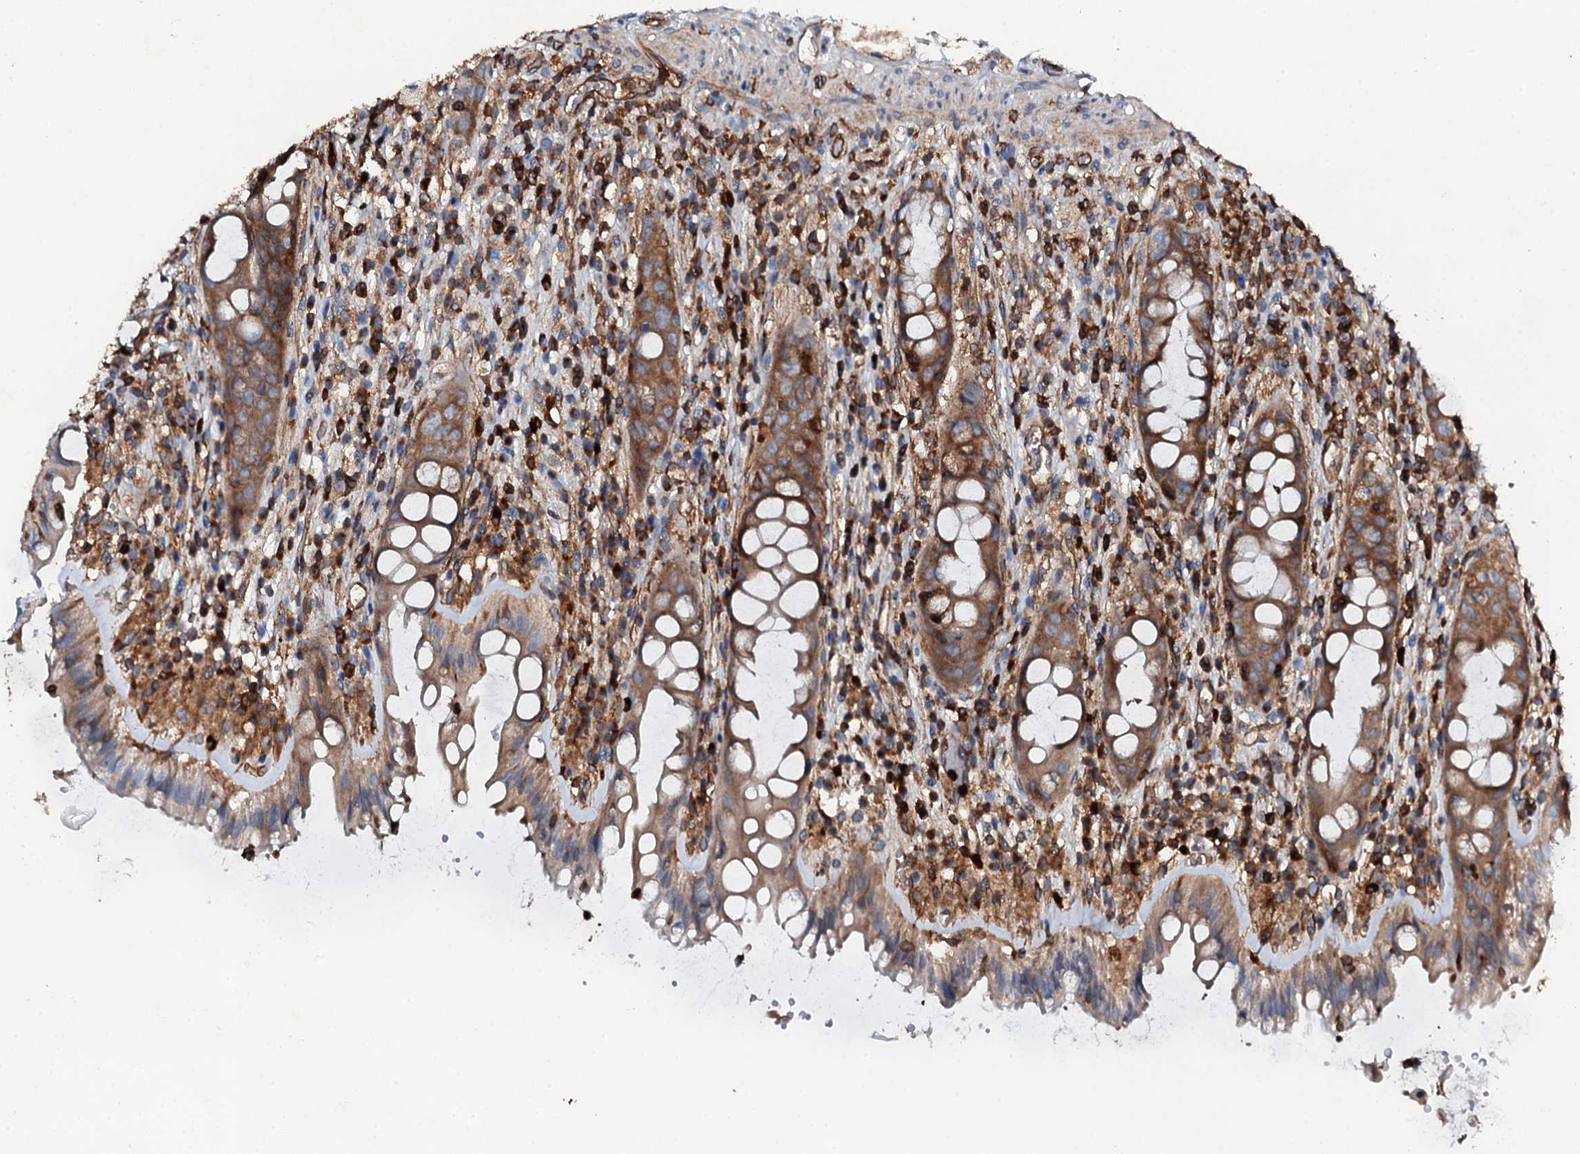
{"staining": {"intensity": "strong", "quantity": ">75%", "location": "cytoplasmic/membranous"}, "tissue": "rectum", "cell_type": "Glandular cells", "image_type": "normal", "snomed": [{"axis": "morphology", "description": "Normal tissue, NOS"}, {"axis": "topography", "description": "Rectum"}], "caption": "Immunohistochemistry (DAB) staining of unremarkable rectum exhibits strong cytoplasmic/membranous protein positivity in approximately >75% of glandular cells.", "gene": "GRK2", "patient": {"sex": "female", "age": 57}}